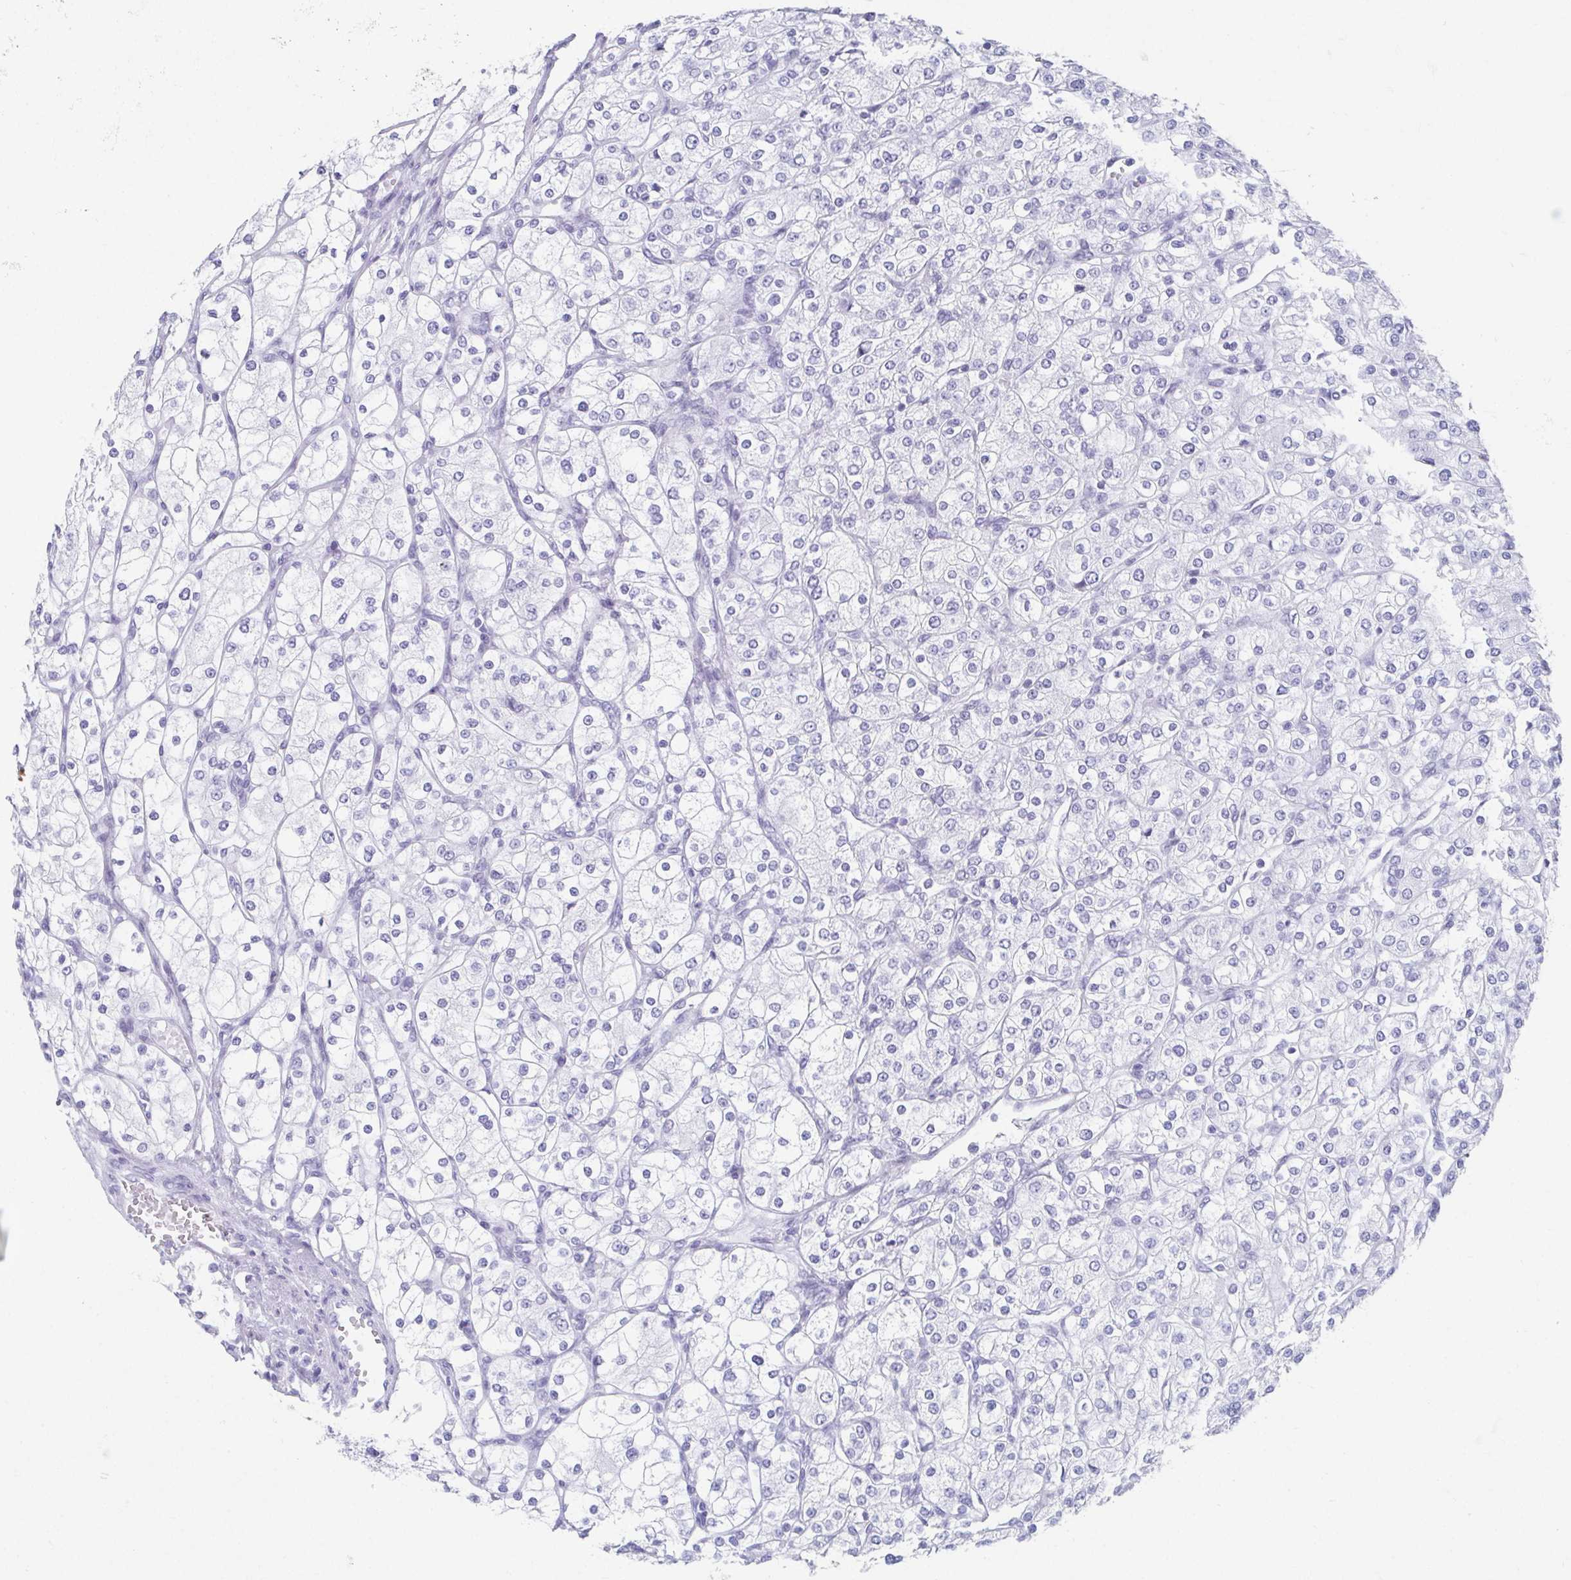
{"staining": {"intensity": "negative", "quantity": "none", "location": "none"}, "tissue": "renal cancer", "cell_type": "Tumor cells", "image_type": "cancer", "snomed": [{"axis": "morphology", "description": "Adenocarcinoma, NOS"}, {"axis": "topography", "description": "Kidney"}], "caption": "Immunohistochemistry histopathology image of renal adenocarcinoma stained for a protein (brown), which shows no expression in tumor cells.", "gene": "GHRL", "patient": {"sex": "male", "age": 80}}